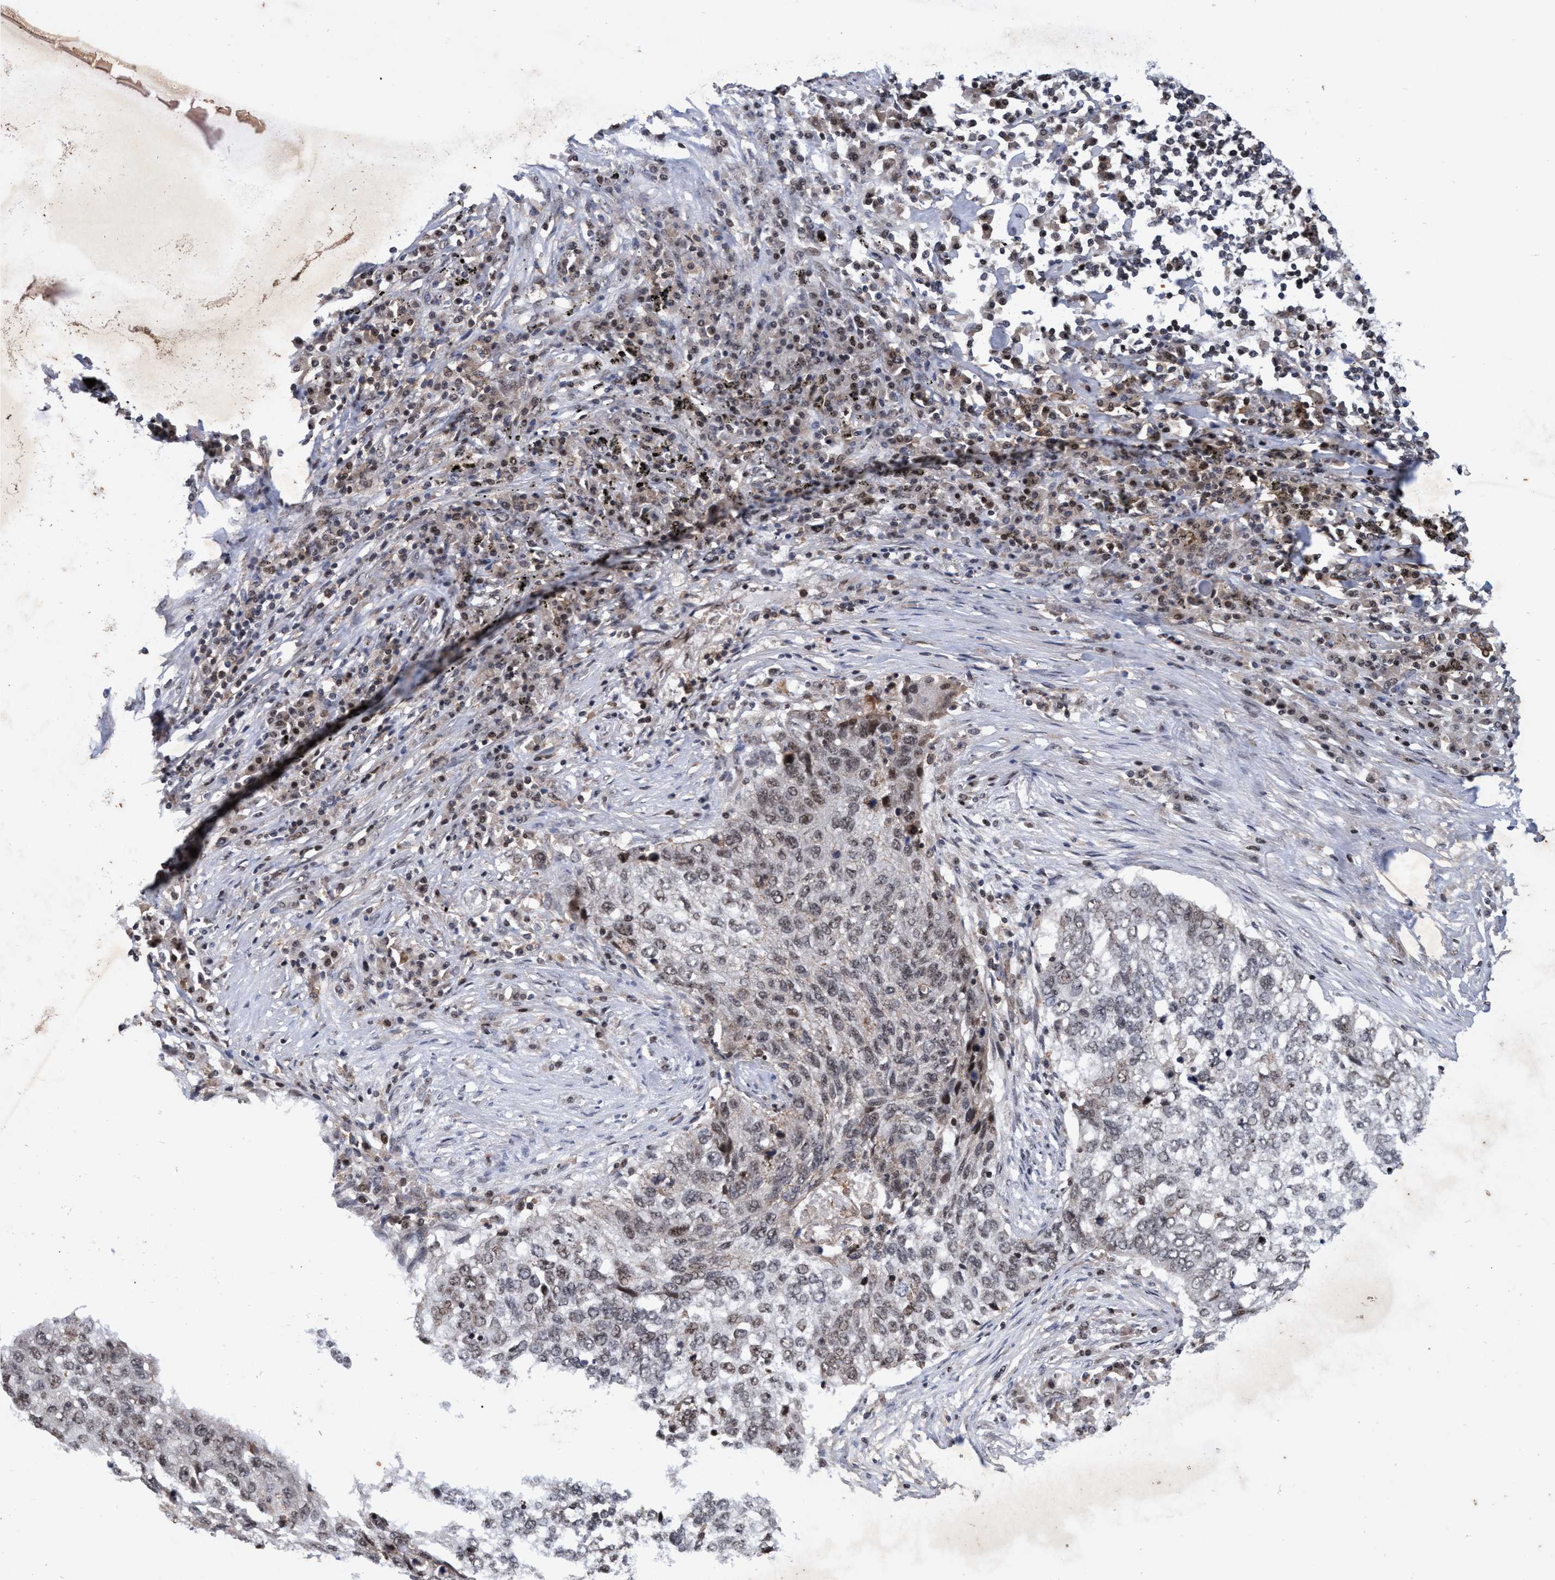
{"staining": {"intensity": "weak", "quantity": "<25%", "location": "nuclear"}, "tissue": "lung cancer", "cell_type": "Tumor cells", "image_type": "cancer", "snomed": [{"axis": "morphology", "description": "Squamous cell carcinoma, NOS"}, {"axis": "topography", "description": "Lung"}], "caption": "The micrograph exhibits no staining of tumor cells in lung cancer.", "gene": "GTF2F1", "patient": {"sex": "female", "age": 63}}